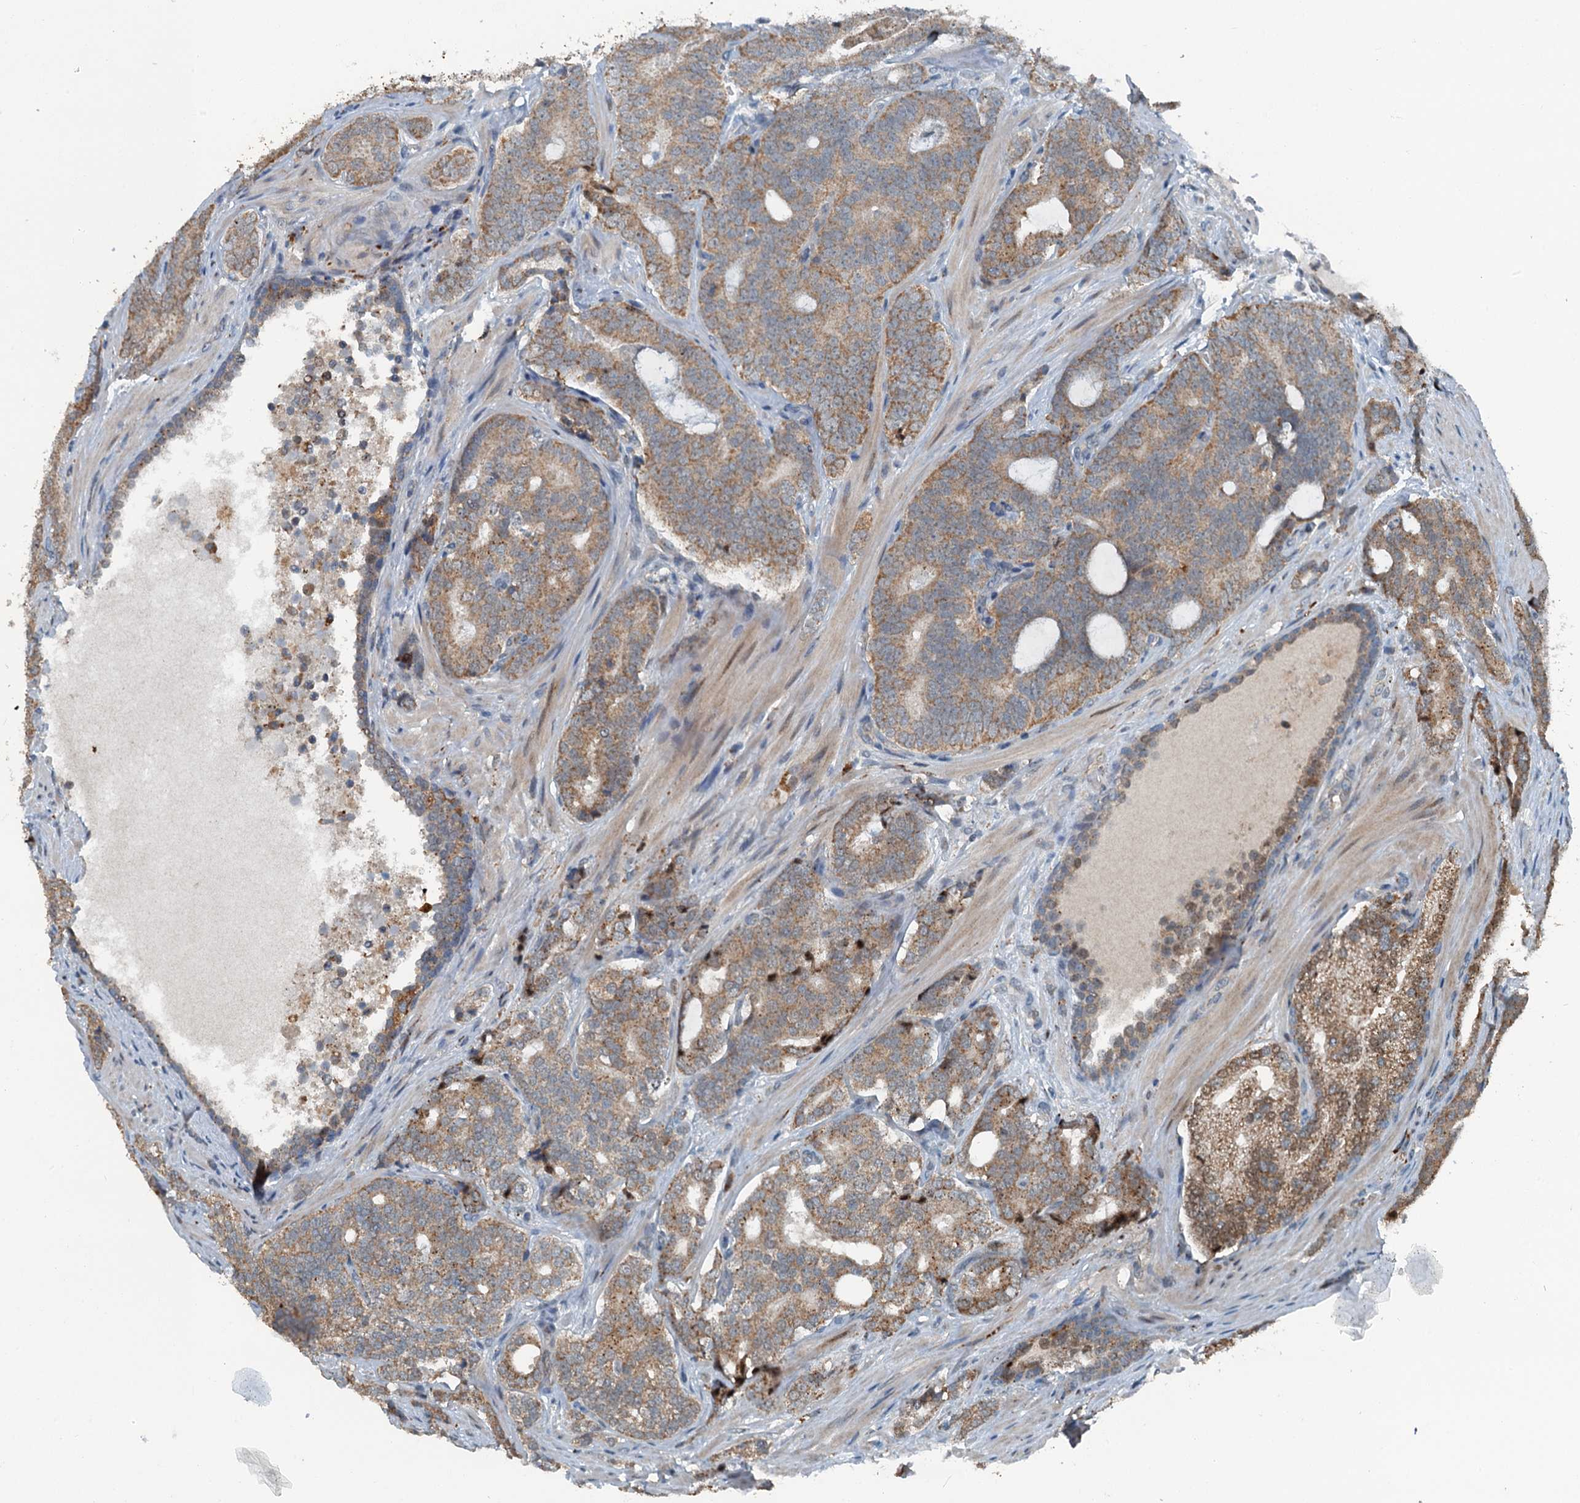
{"staining": {"intensity": "moderate", "quantity": ">75%", "location": "cytoplasmic/membranous"}, "tissue": "prostate cancer", "cell_type": "Tumor cells", "image_type": "cancer", "snomed": [{"axis": "morphology", "description": "Adenocarcinoma, High grade"}, {"axis": "topography", "description": "Prostate"}], "caption": "Prostate cancer (adenocarcinoma (high-grade)) stained with a protein marker exhibits moderate staining in tumor cells.", "gene": "BMERB1", "patient": {"sex": "male", "age": 63}}